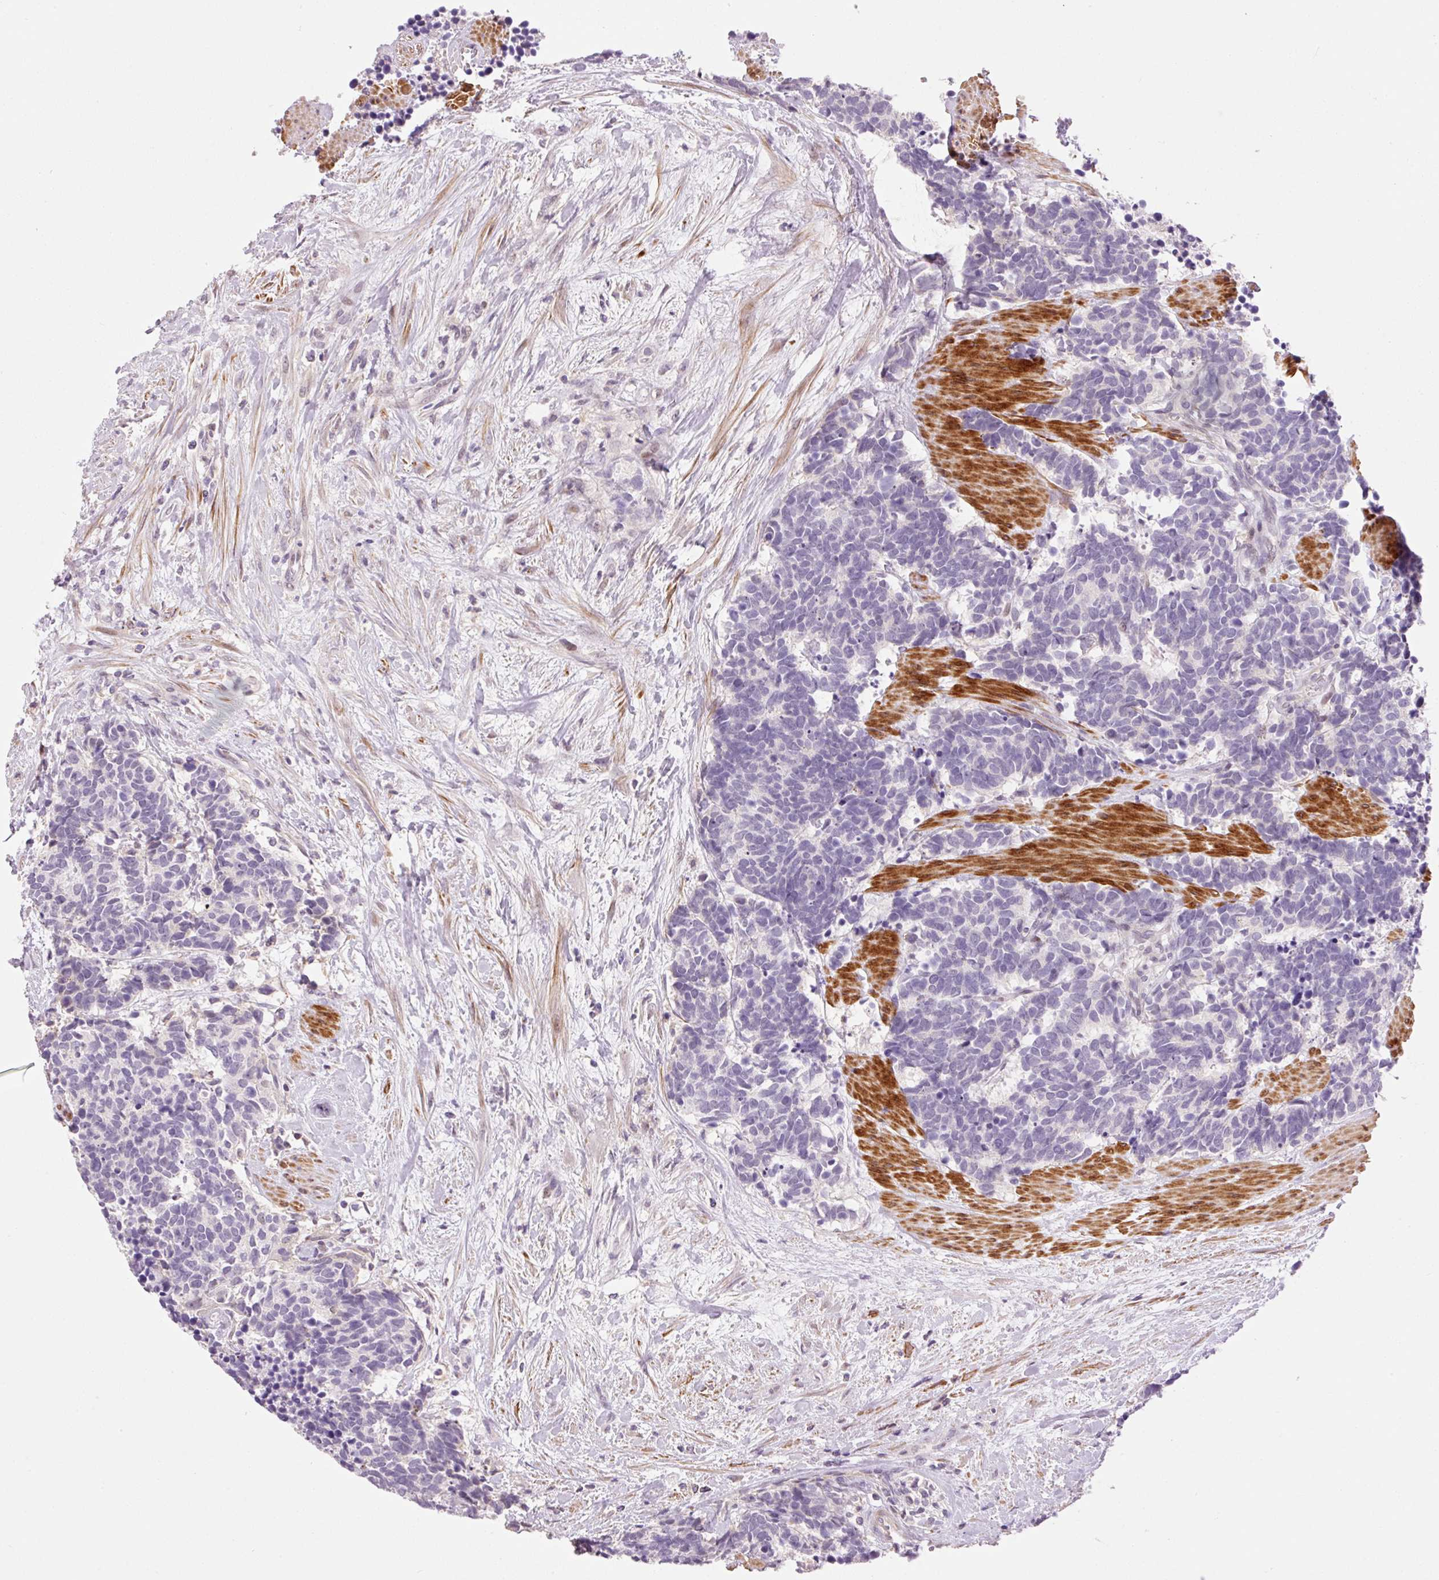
{"staining": {"intensity": "negative", "quantity": "none", "location": "none"}, "tissue": "carcinoid", "cell_type": "Tumor cells", "image_type": "cancer", "snomed": [{"axis": "morphology", "description": "Carcinoma, NOS"}, {"axis": "morphology", "description": "Carcinoid, malignant, NOS"}, {"axis": "topography", "description": "Prostate"}], "caption": "Protein analysis of carcinoma exhibits no significant expression in tumor cells.", "gene": "HNF1A", "patient": {"sex": "male", "age": 57}}